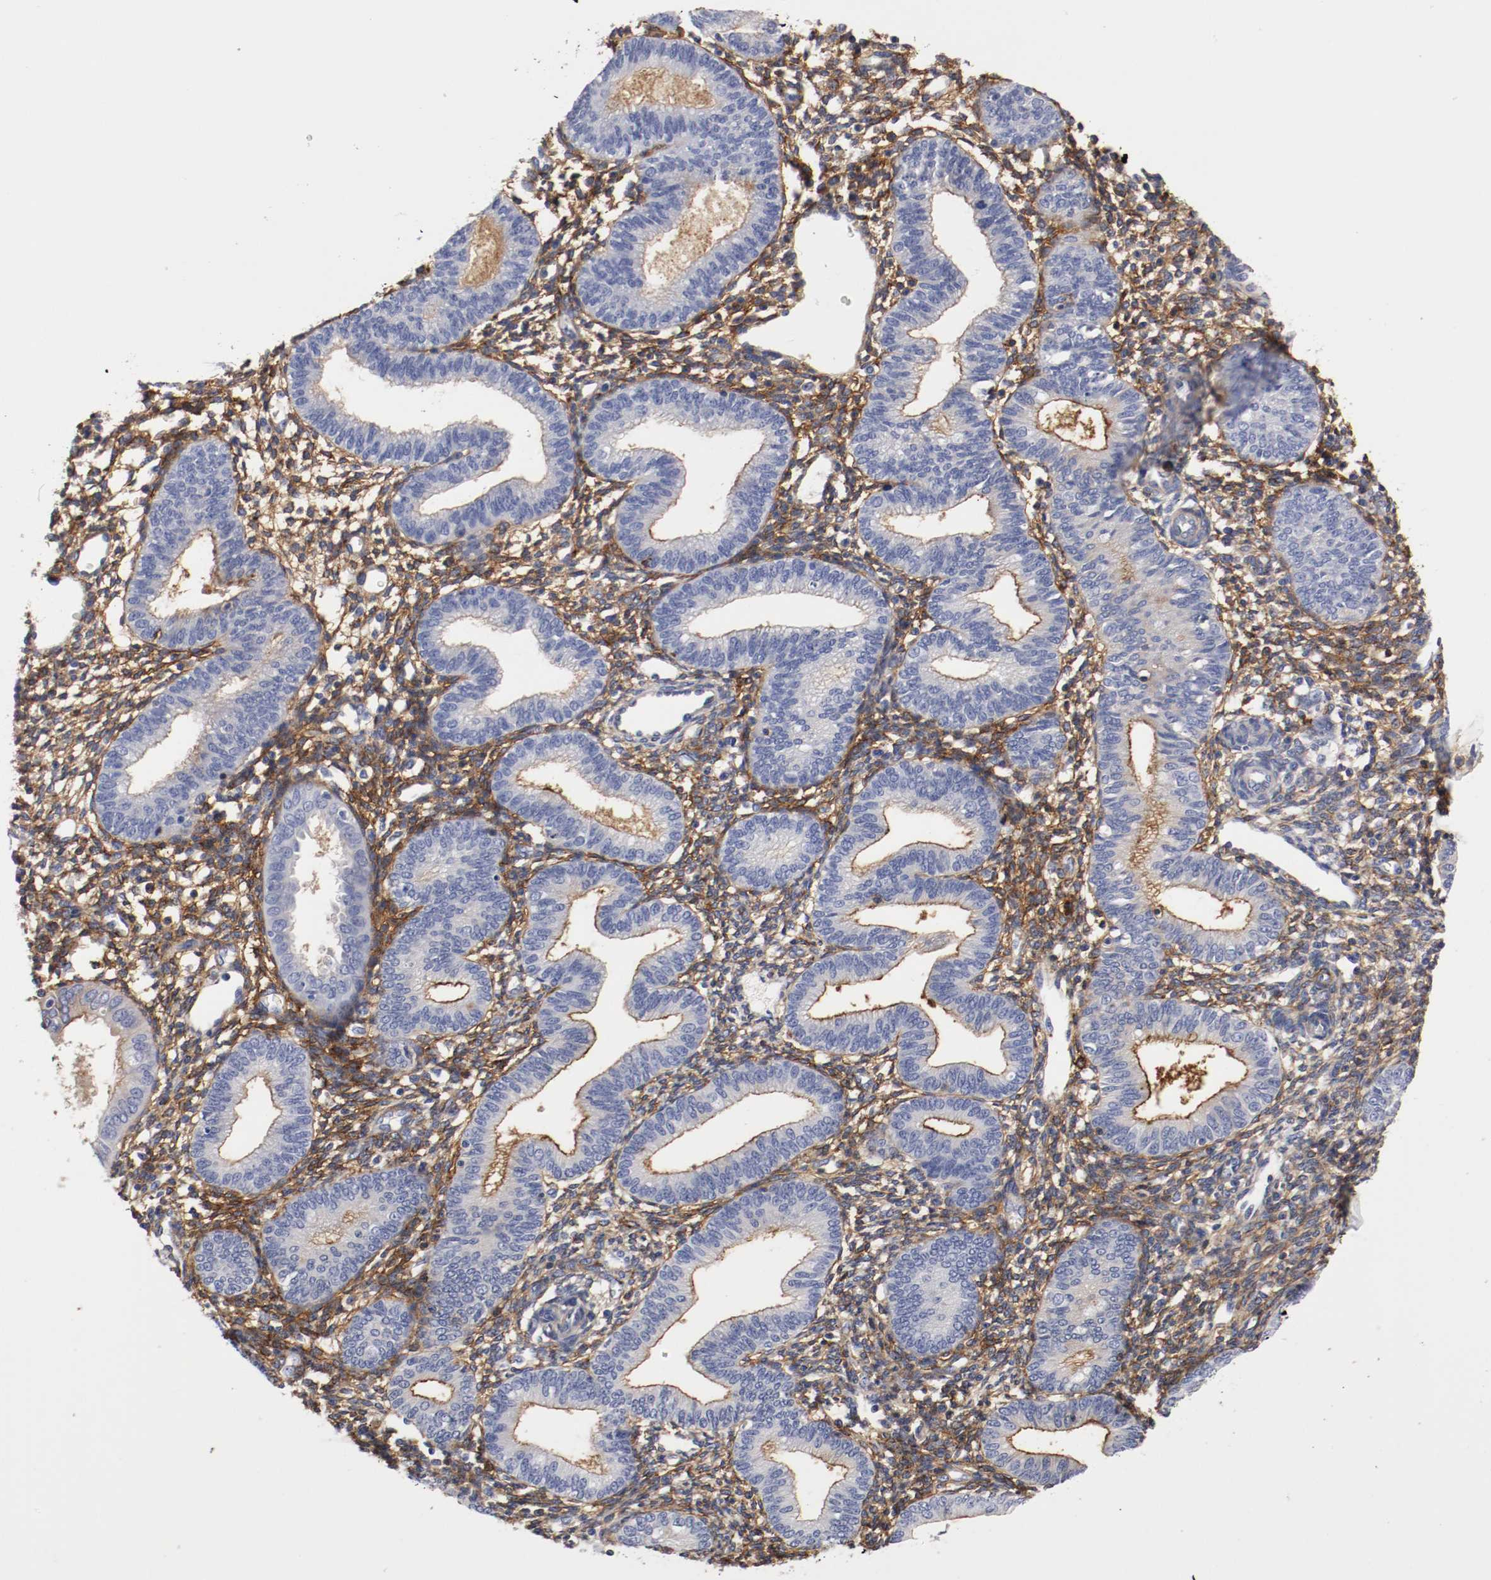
{"staining": {"intensity": "strong", "quantity": ">75%", "location": "cytoplasmic/membranous"}, "tissue": "endometrium", "cell_type": "Cells in endometrial stroma", "image_type": "normal", "snomed": [{"axis": "morphology", "description": "Normal tissue, NOS"}, {"axis": "topography", "description": "Endometrium"}], "caption": "IHC micrograph of benign human endometrium stained for a protein (brown), which demonstrates high levels of strong cytoplasmic/membranous staining in about >75% of cells in endometrial stroma.", "gene": "IFITM1", "patient": {"sex": "female", "age": 61}}